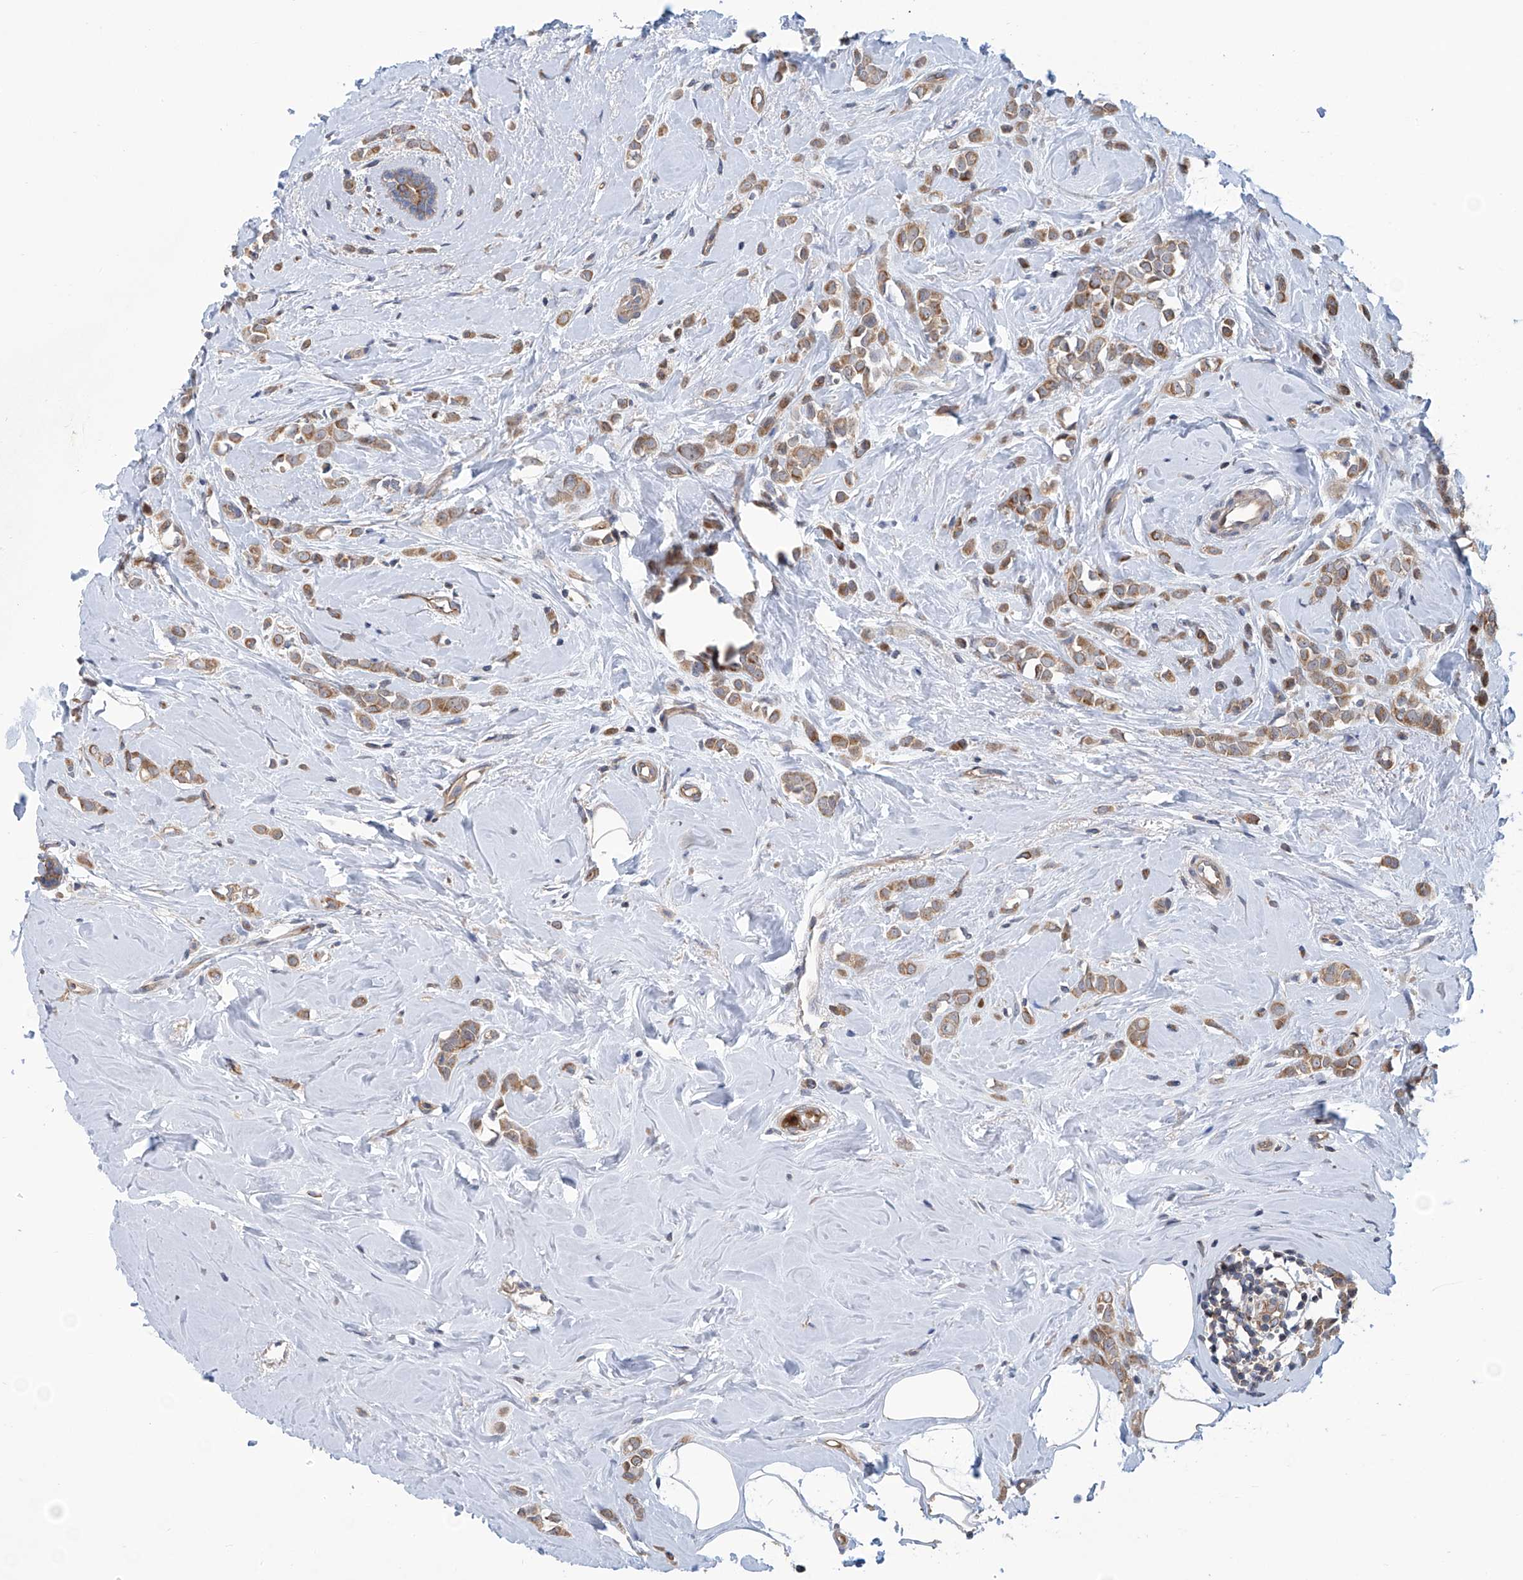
{"staining": {"intensity": "moderate", "quantity": ">75%", "location": "cytoplasmic/membranous"}, "tissue": "breast cancer", "cell_type": "Tumor cells", "image_type": "cancer", "snomed": [{"axis": "morphology", "description": "Lobular carcinoma"}, {"axis": "topography", "description": "Breast"}], "caption": "Immunohistochemical staining of lobular carcinoma (breast) demonstrates moderate cytoplasmic/membranous protein expression in about >75% of tumor cells.", "gene": "EIF2D", "patient": {"sex": "female", "age": 47}}